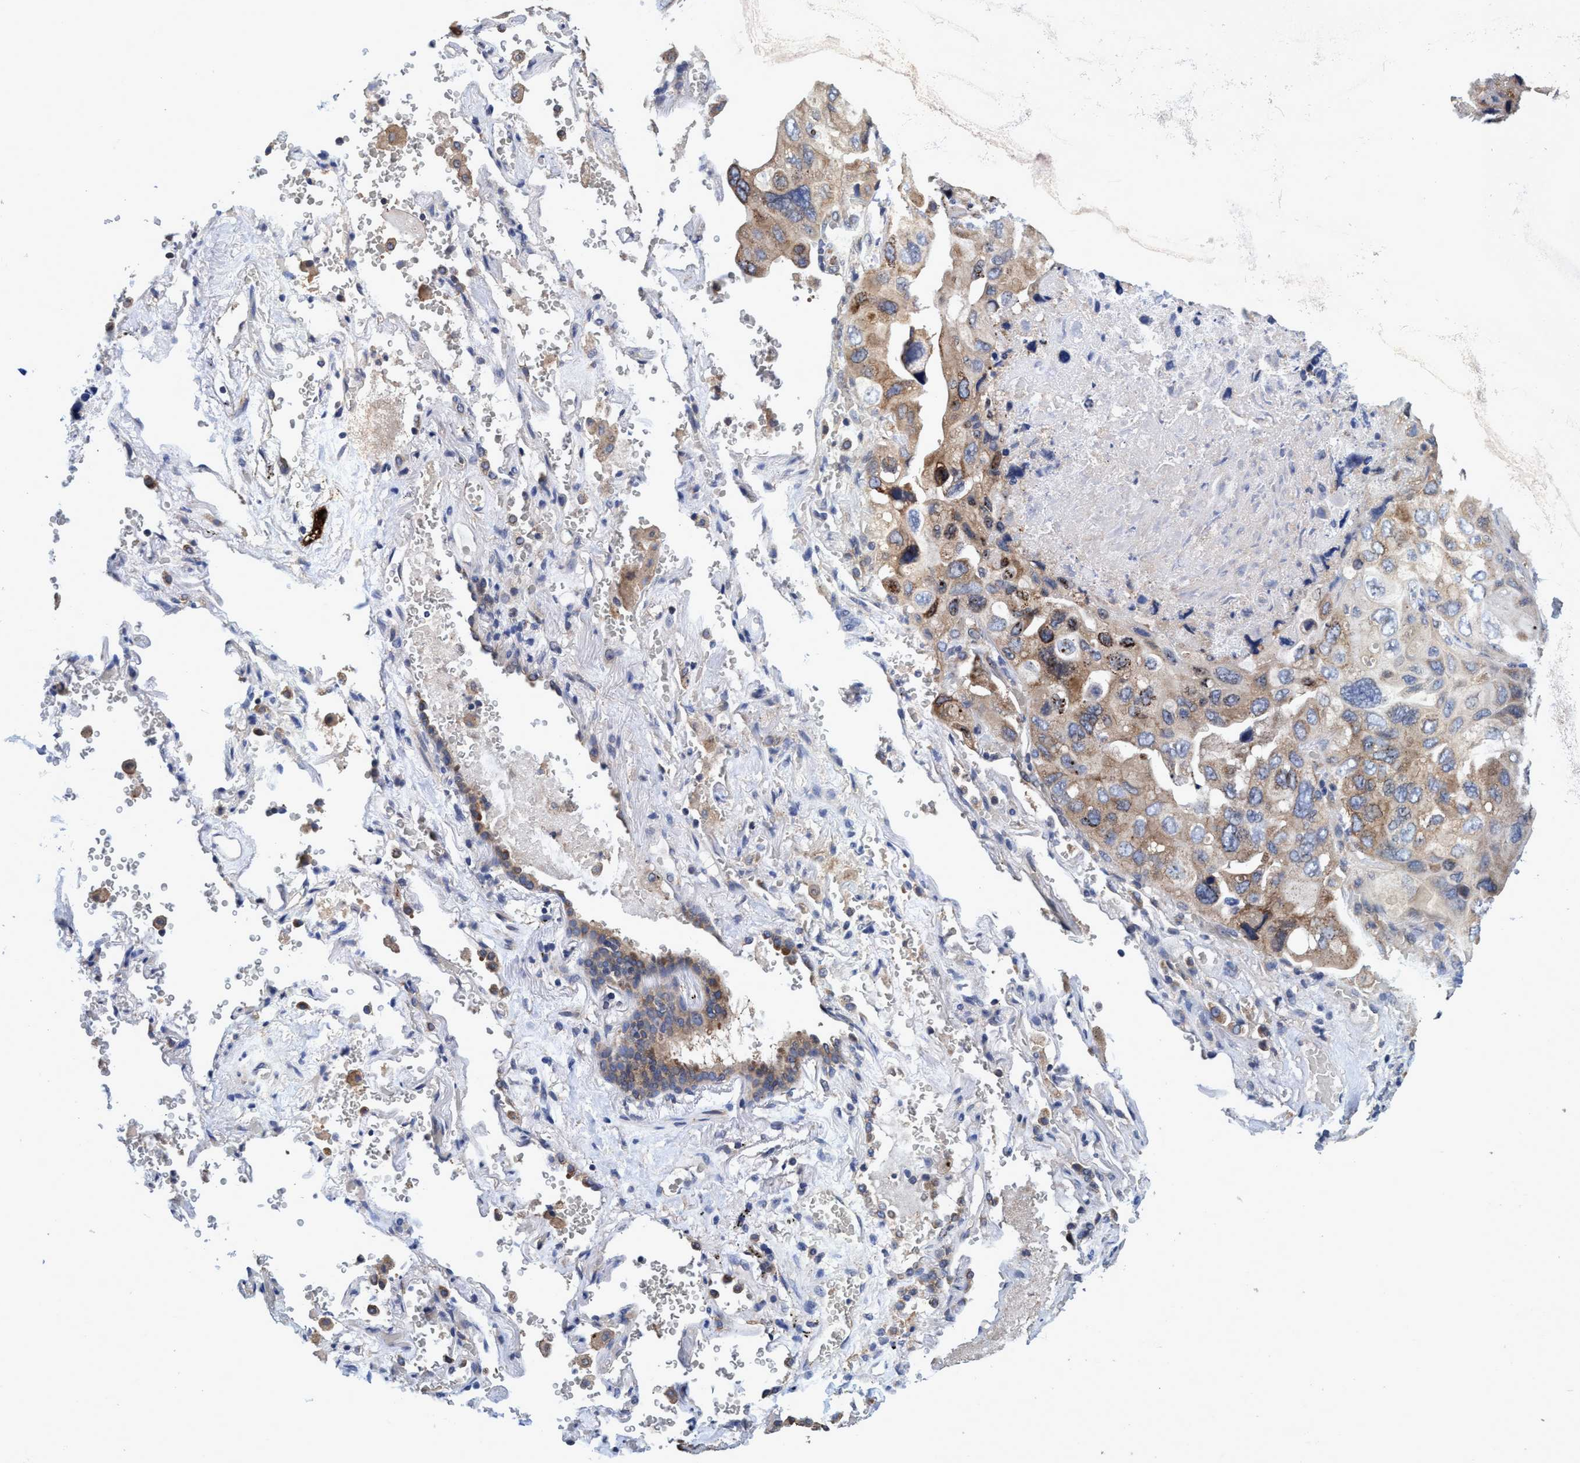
{"staining": {"intensity": "weak", "quantity": "25%-75%", "location": "cytoplasmic/membranous"}, "tissue": "lung cancer", "cell_type": "Tumor cells", "image_type": "cancer", "snomed": [{"axis": "morphology", "description": "Squamous cell carcinoma, NOS"}, {"axis": "topography", "description": "Lung"}], "caption": "IHC histopathology image of neoplastic tissue: human lung squamous cell carcinoma stained using immunohistochemistry reveals low levels of weak protein expression localized specifically in the cytoplasmic/membranous of tumor cells, appearing as a cytoplasmic/membranous brown color.", "gene": "CALCOCO2", "patient": {"sex": "female", "age": 73}}